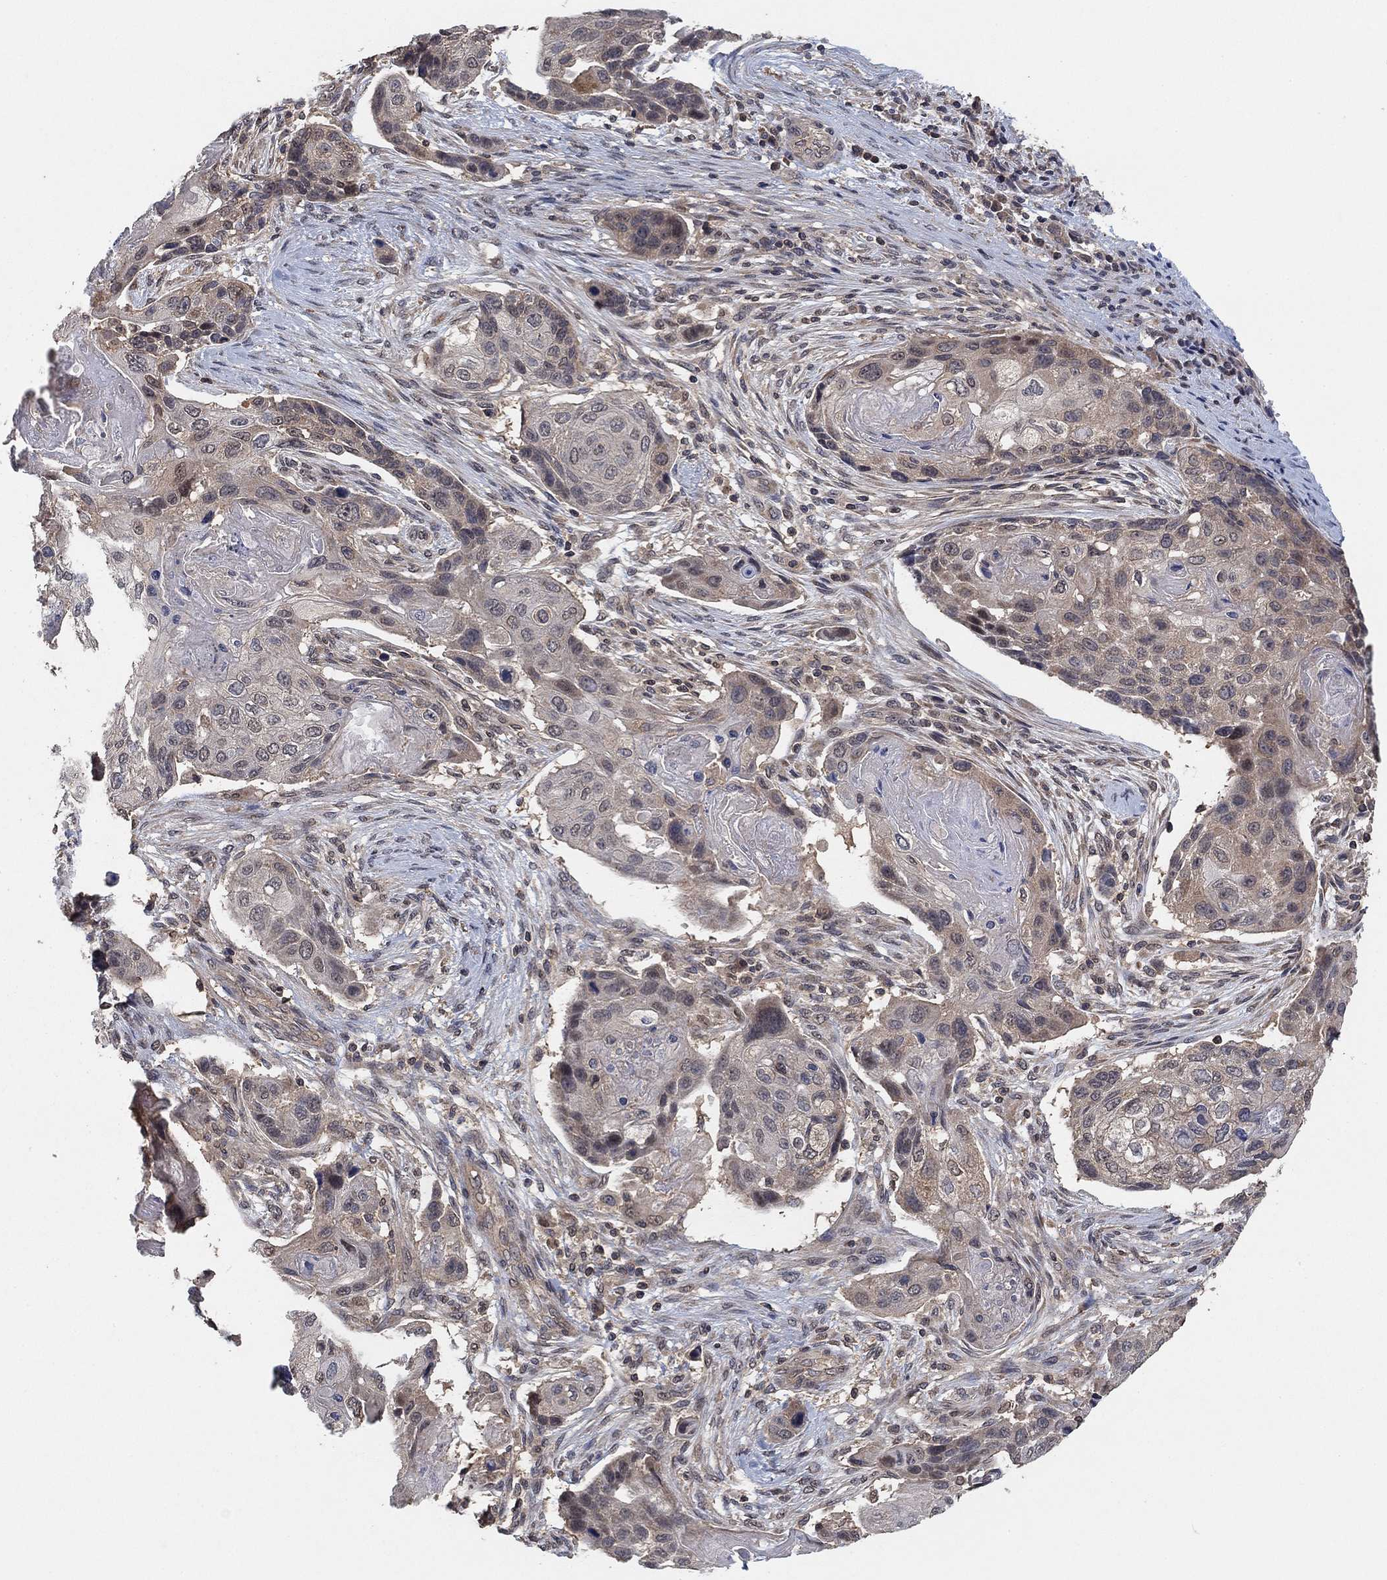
{"staining": {"intensity": "weak", "quantity": "<25%", "location": "cytoplasmic/membranous"}, "tissue": "lung cancer", "cell_type": "Tumor cells", "image_type": "cancer", "snomed": [{"axis": "morphology", "description": "Normal tissue, NOS"}, {"axis": "morphology", "description": "Squamous cell carcinoma, NOS"}, {"axis": "topography", "description": "Bronchus"}, {"axis": "topography", "description": "Lung"}], "caption": "Immunohistochemistry (IHC) of lung squamous cell carcinoma shows no staining in tumor cells.", "gene": "CCDC43", "patient": {"sex": "male", "age": 69}}